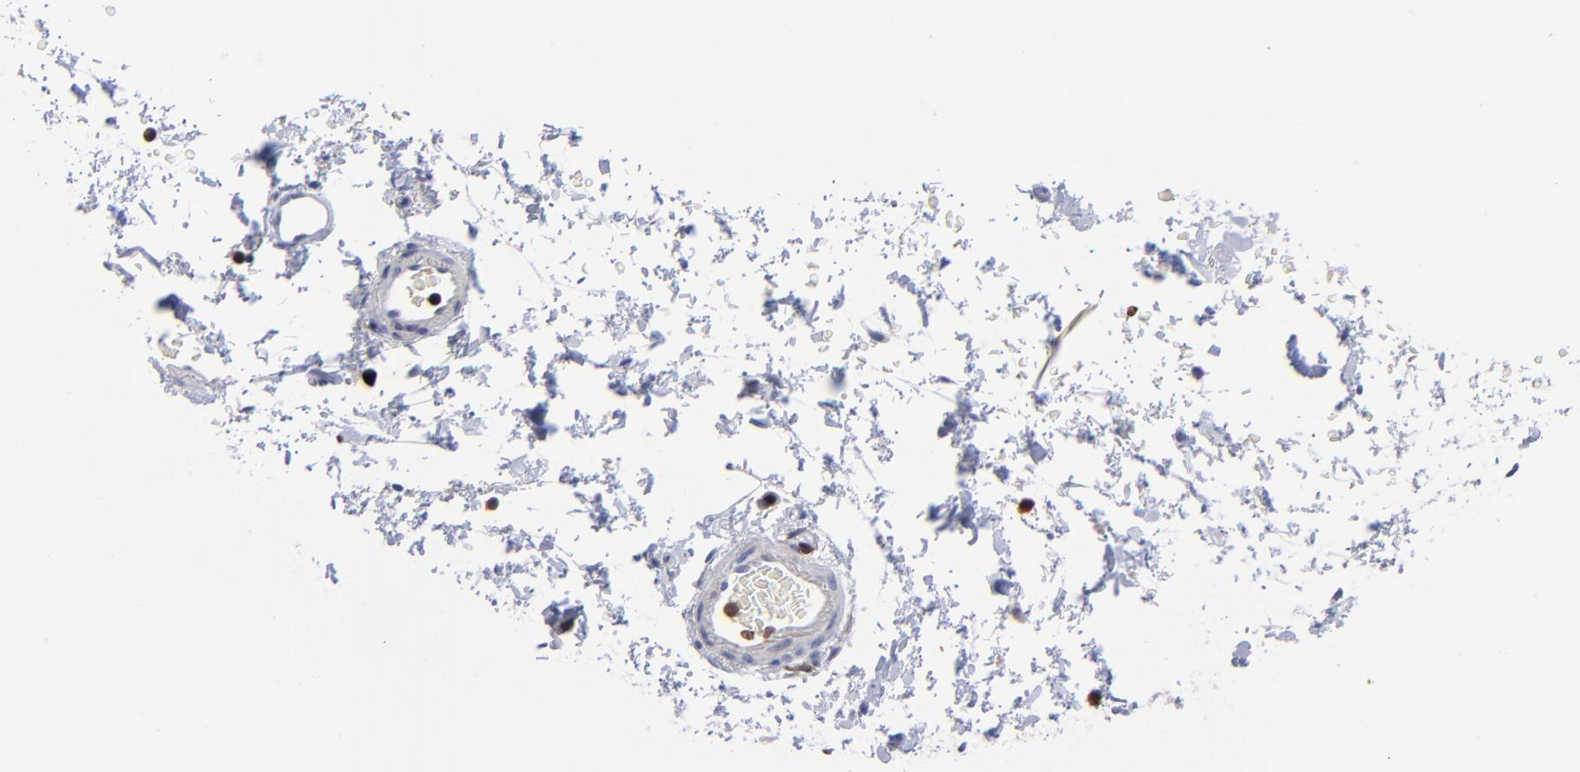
{"staining": {"intensity": "negative", "quantity": "none", "location": "none"}, "tissue": "rectum", "cell_type": "Glandular cells", "image_type": "normal", "snomed": [{"axis": "morphology", "description": "Normal tissue, NOS"}, {"axis": "topography", "description": "Rectum"}], "caption": "Human rectum stained for a protein using immunohistochemistry displays no expression in glandular cells.", "gene": "TBXT", "patient": {"sex": "male", "age": 92}}